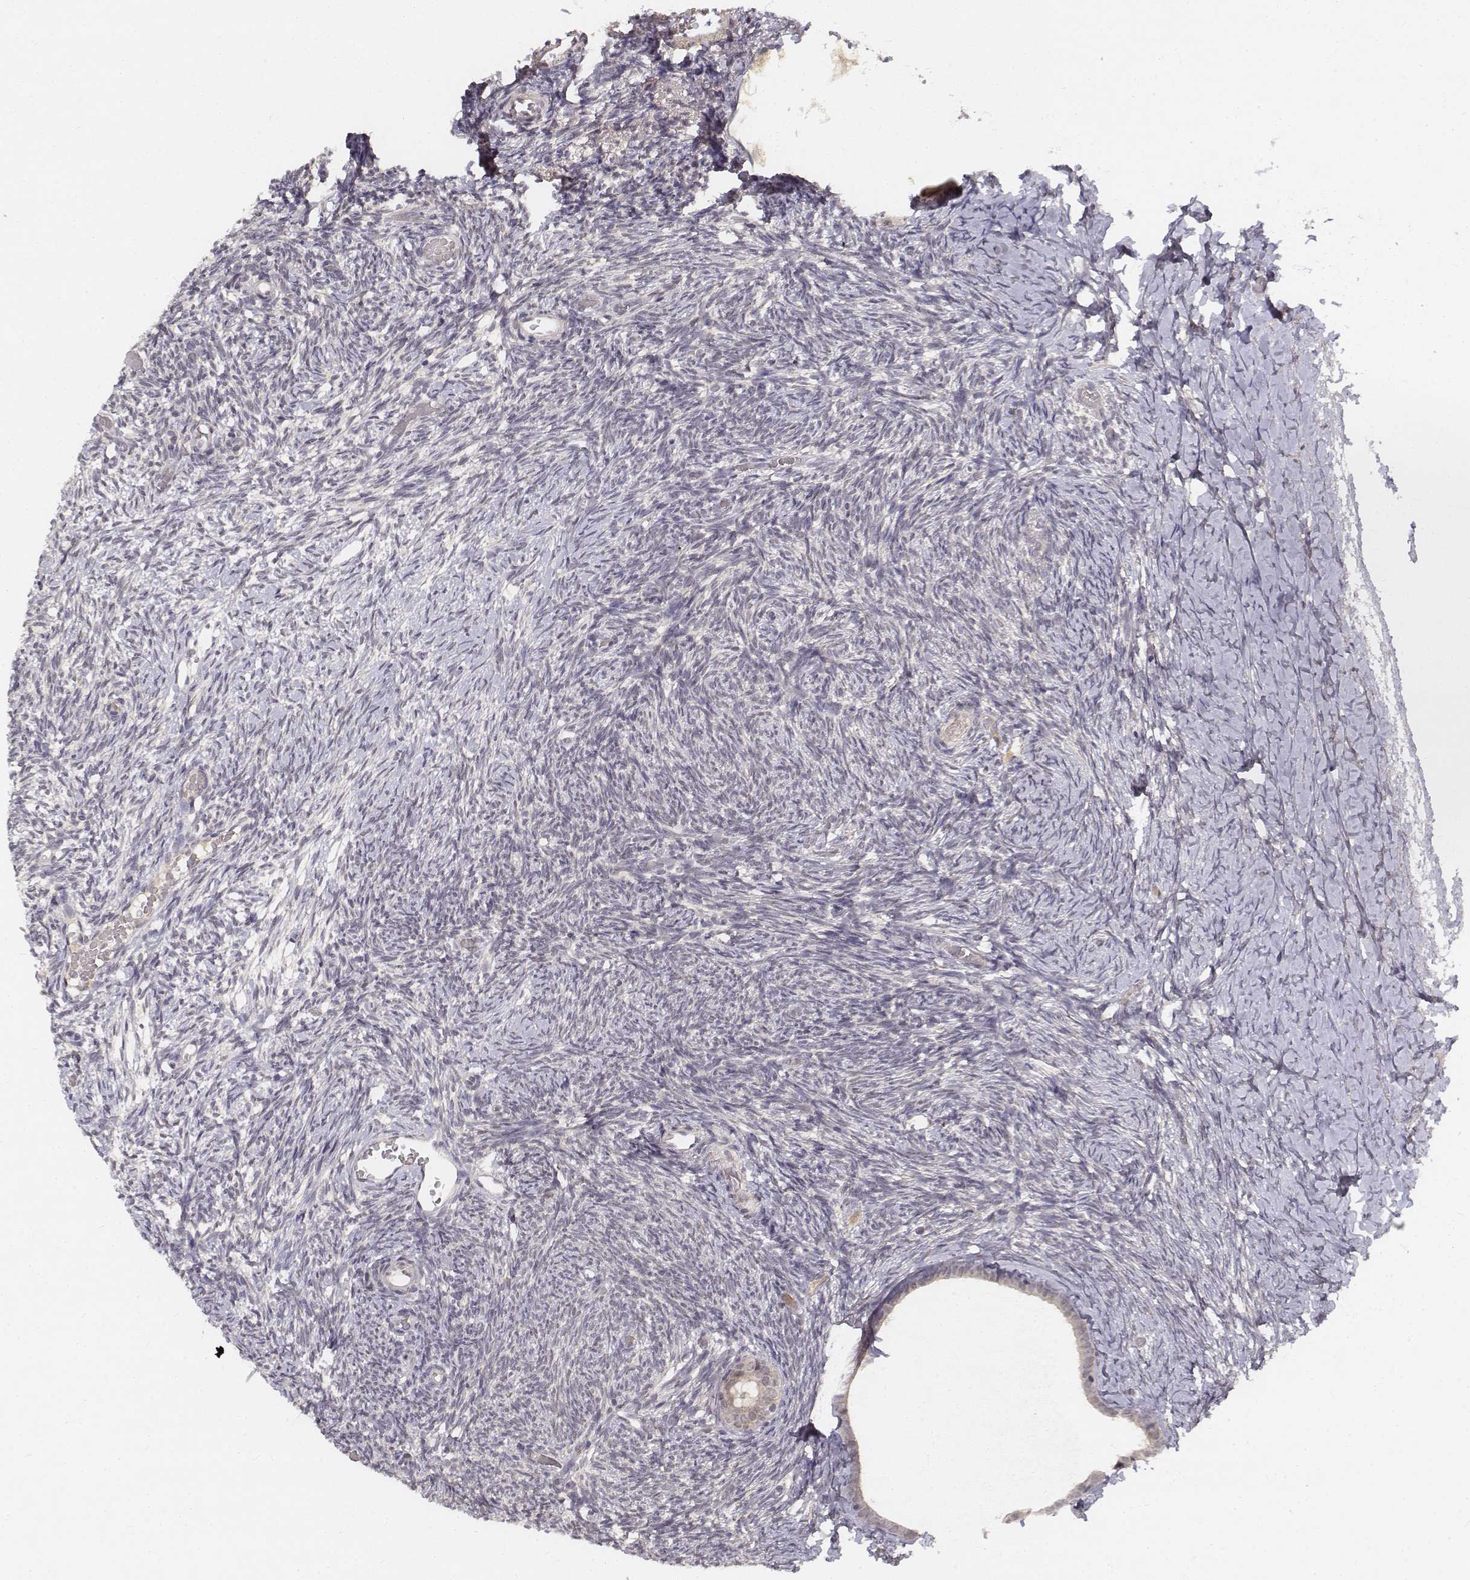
{"staining": {"intensity": "weak", "quantity": ">75%", "location": "cytoplasmic/membranous"}, "tissue": "ovary", "cell_type": "Follicle cells", "image_type": "normal", "snomed": [{"axis": "morphology", "description": "Normal tissue, NOS"}, {"axis": "topography", "description": "Ovary"}], "caption": "Protein staining of unremarkable ovary displays weak cytoplasmic/membranous staining in approximately >75% of follicle cells.", "gene": "FANCD2", "patient": {"sex": "female", "age": 39}}